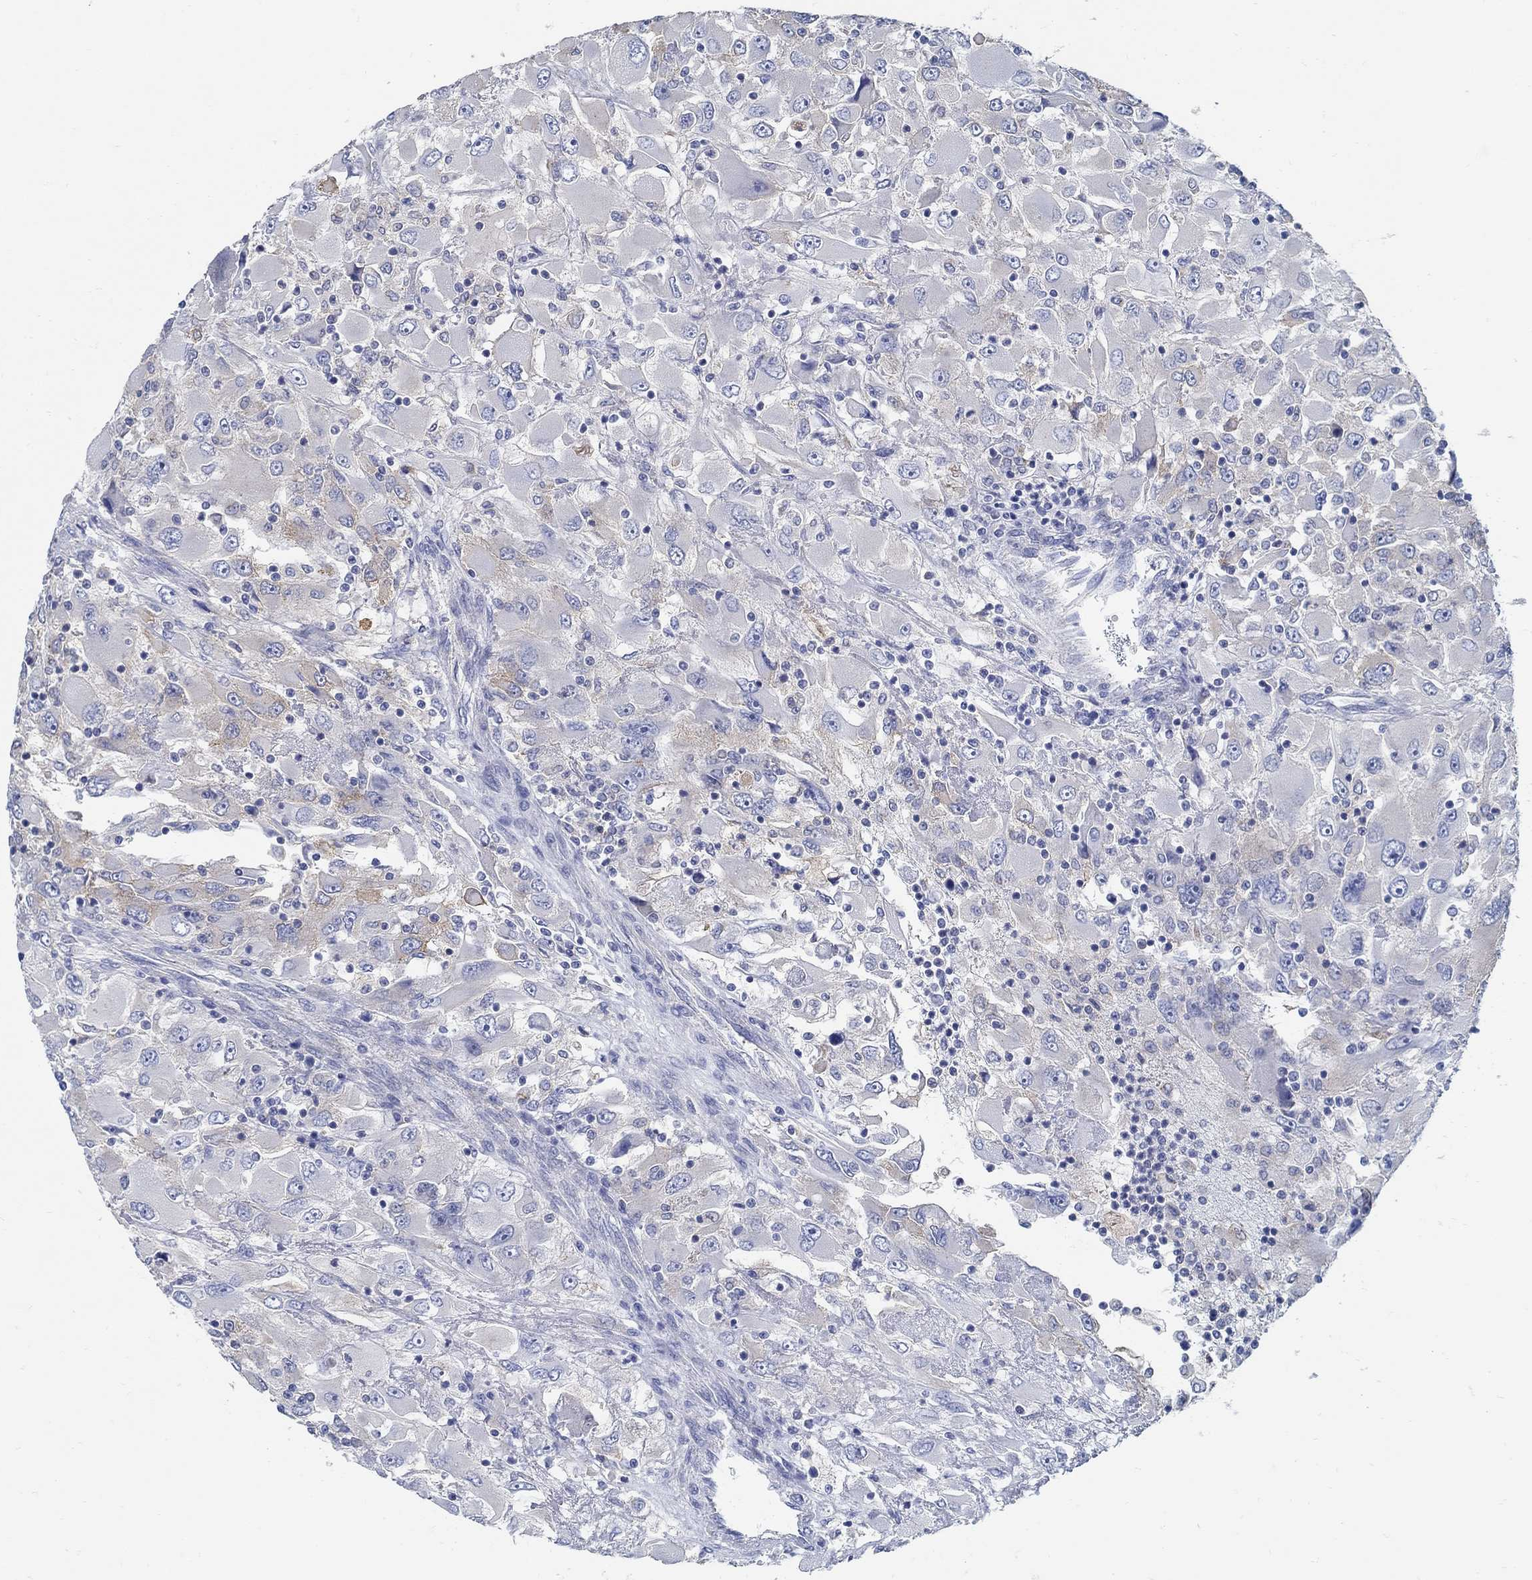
{"staining": {"intensity": "moderate", "quantity": "<25%", "location": "cytoplasmic/membranous"}, "tissue": "renal cancer", "cell_type": "Tumor cells", "image_type": "cancer", "snomed": [{"axis": "morphology", "description": "Adenocarcinoma, NOS"}, {"axis": "topography", "description": "Kidney"}], "caption": "IHC micrograph of neoplastic tissue: human renal adenocarcinoma stained using immunohistochemistry shows low levels of moderate protein expression localized specifically in the cytoplasmic/membranous of tumor cells, appearing as a cytoplasmic/membranous brown color.", "gene": "PCDH11X", "patient": {"sex": "female", "age": 52}}